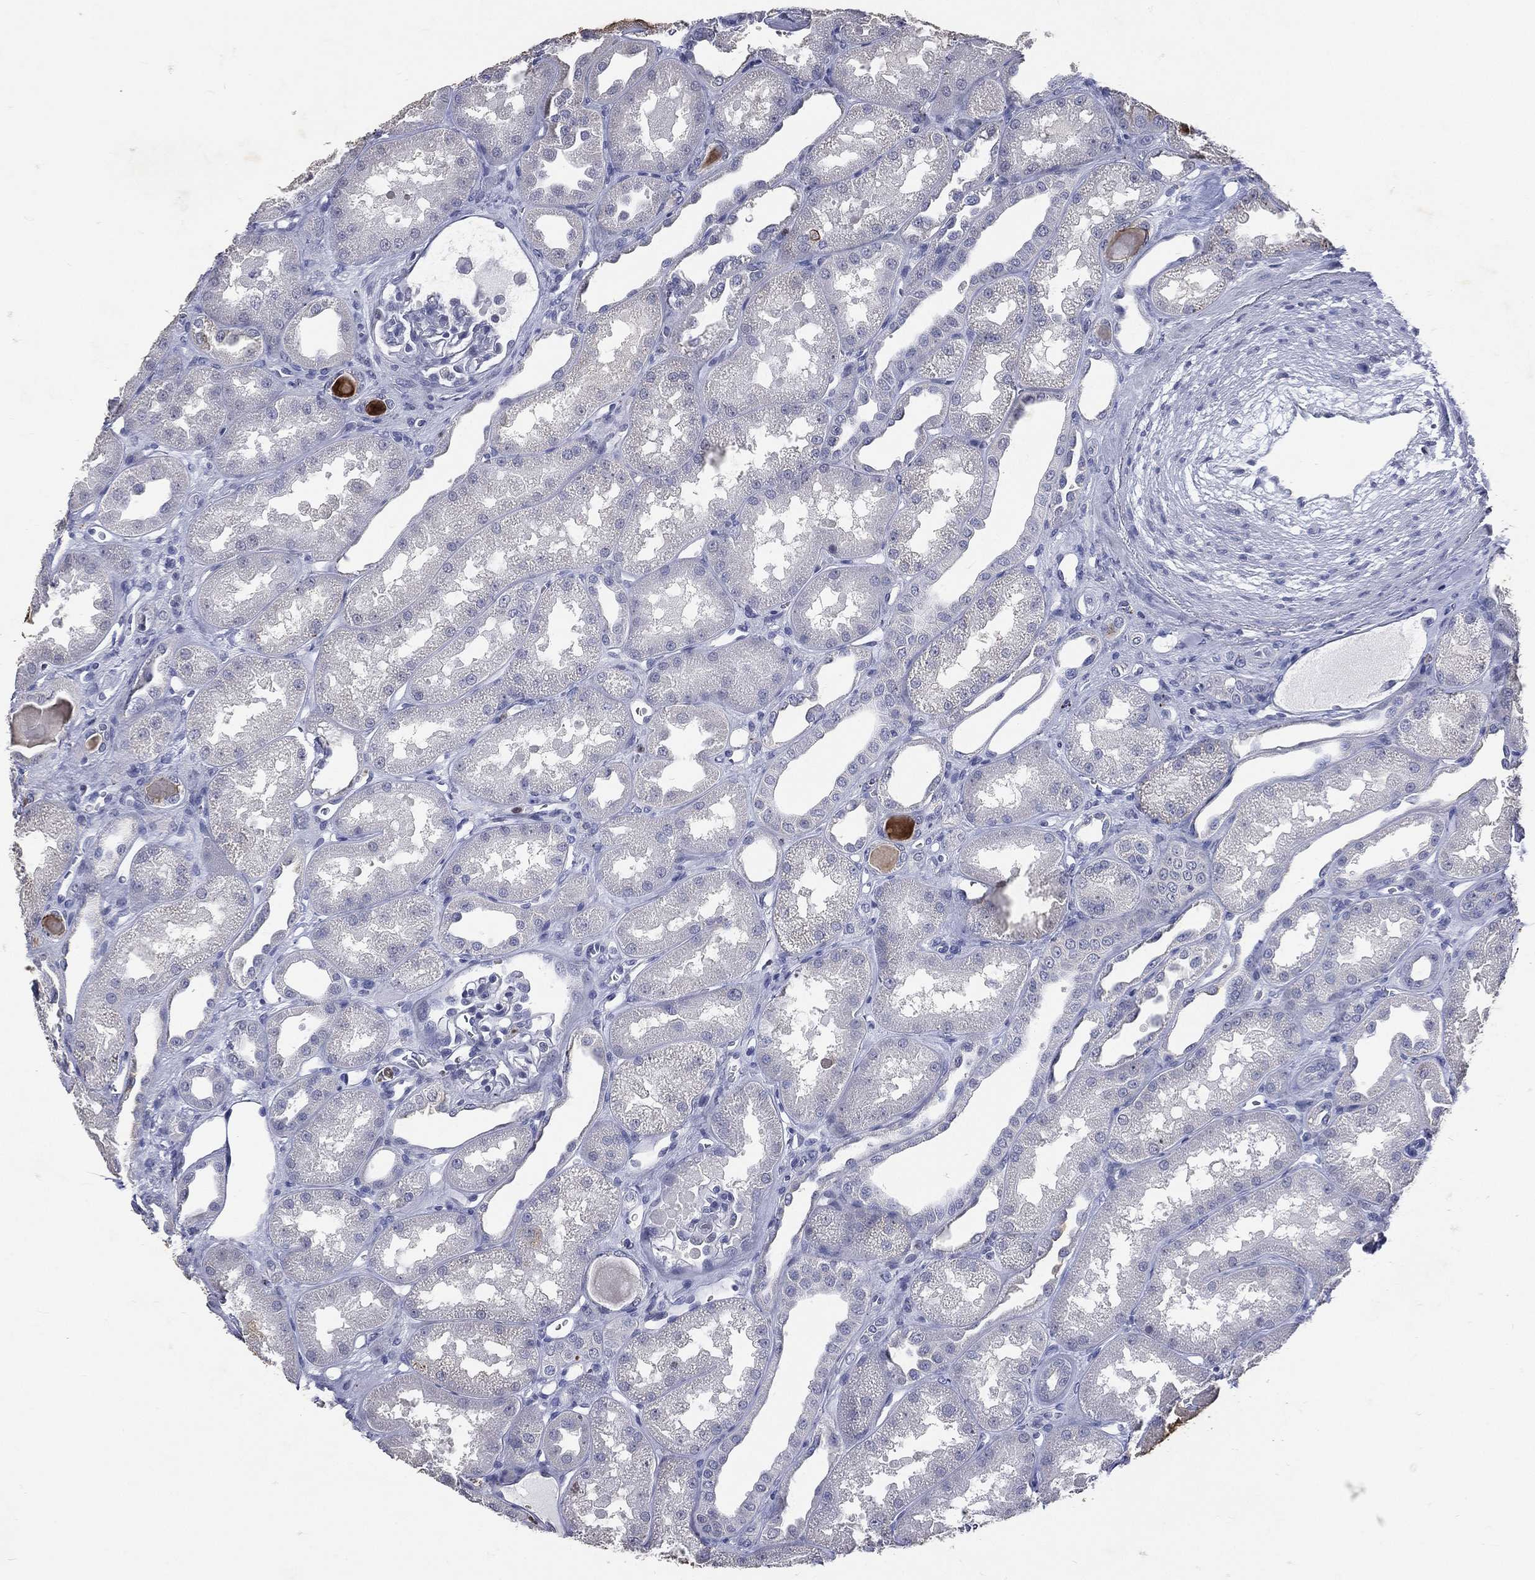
{"staining": {"intensity": "negative", "quantity": "none", "location": "none"}, "tissue": "kidney", "cell_type": "Cells in glomeruli", "image_type": "normal", "snomed": [{"axis": "morphology", "description": "Normal tissue, NOS"}, {"axis": "topography", "description": "Kidney"}], "caption": "There is no significant staining in cells in glomeruli of kidney. (DAB immunohistochemistry (IHC) visualized using brightfield microscopy, high magnification).", "gene": "SLC34A2", "patient": {"sex": "male", "age": 61}}